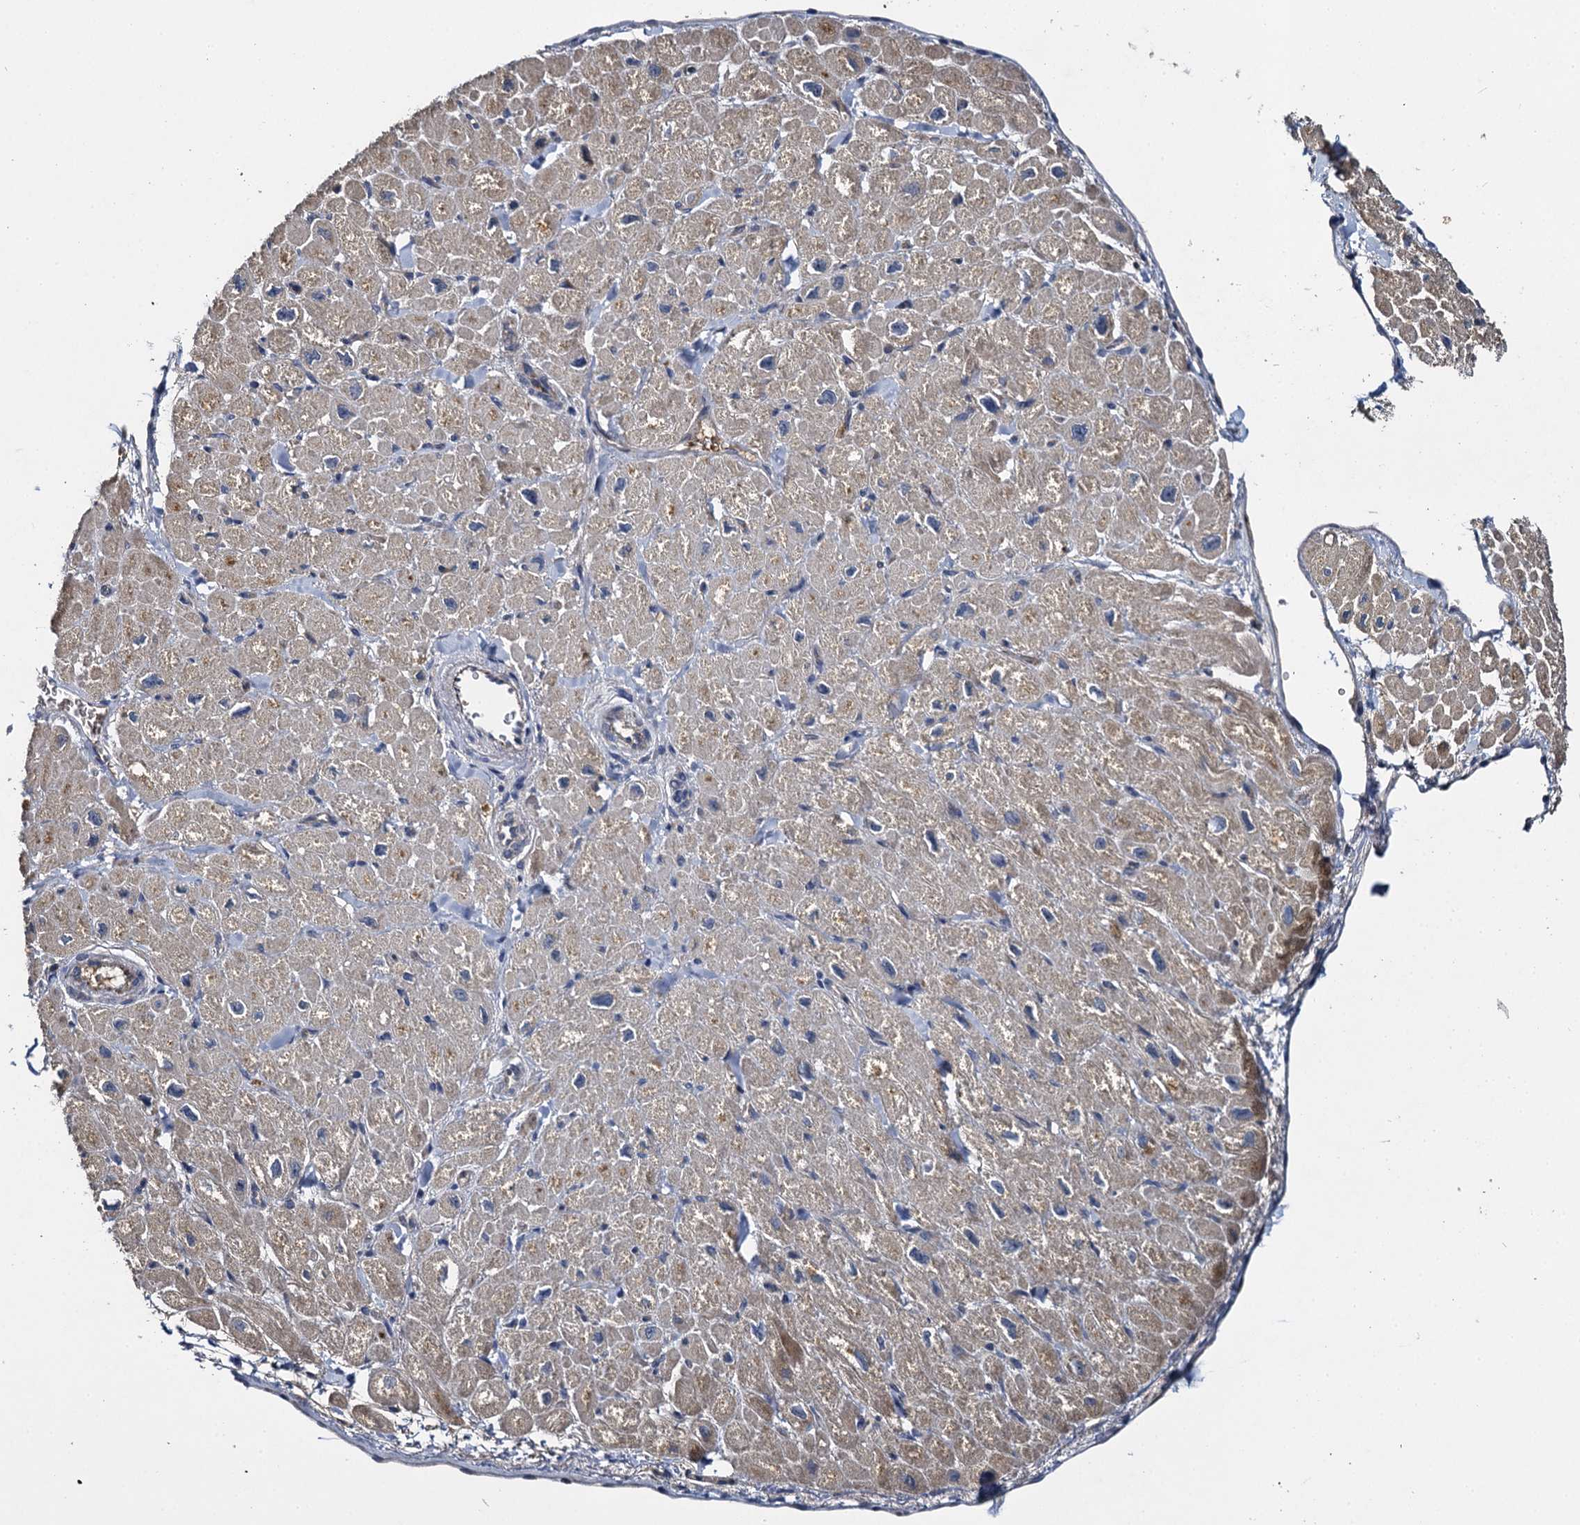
{"staining": {"intensity": "moderate", "quantity": "25%-75%", "location": "cytoplasmic/membranous"}, "tissue": "heart muscle", "cell_type": "Cardiomyocytes", "image_type": "normal", "snomed": [{"axis": "morphology", "description": "Normal tissue, NOS"}, {"axis": "topography", "description": "Heart"}], "caption": "Protein staining by immunohistochemistry (IHC) demonstrates moderate cytoplasmic/membranous positivity in about 25%-75% of cardiomyocytes in unremarkable heart muscle. (brown staining indicates protein expression, while blue staining denotes nuclei).", "gene": "SLC11A2", "patient": {"sex": "male", "age": 65}}